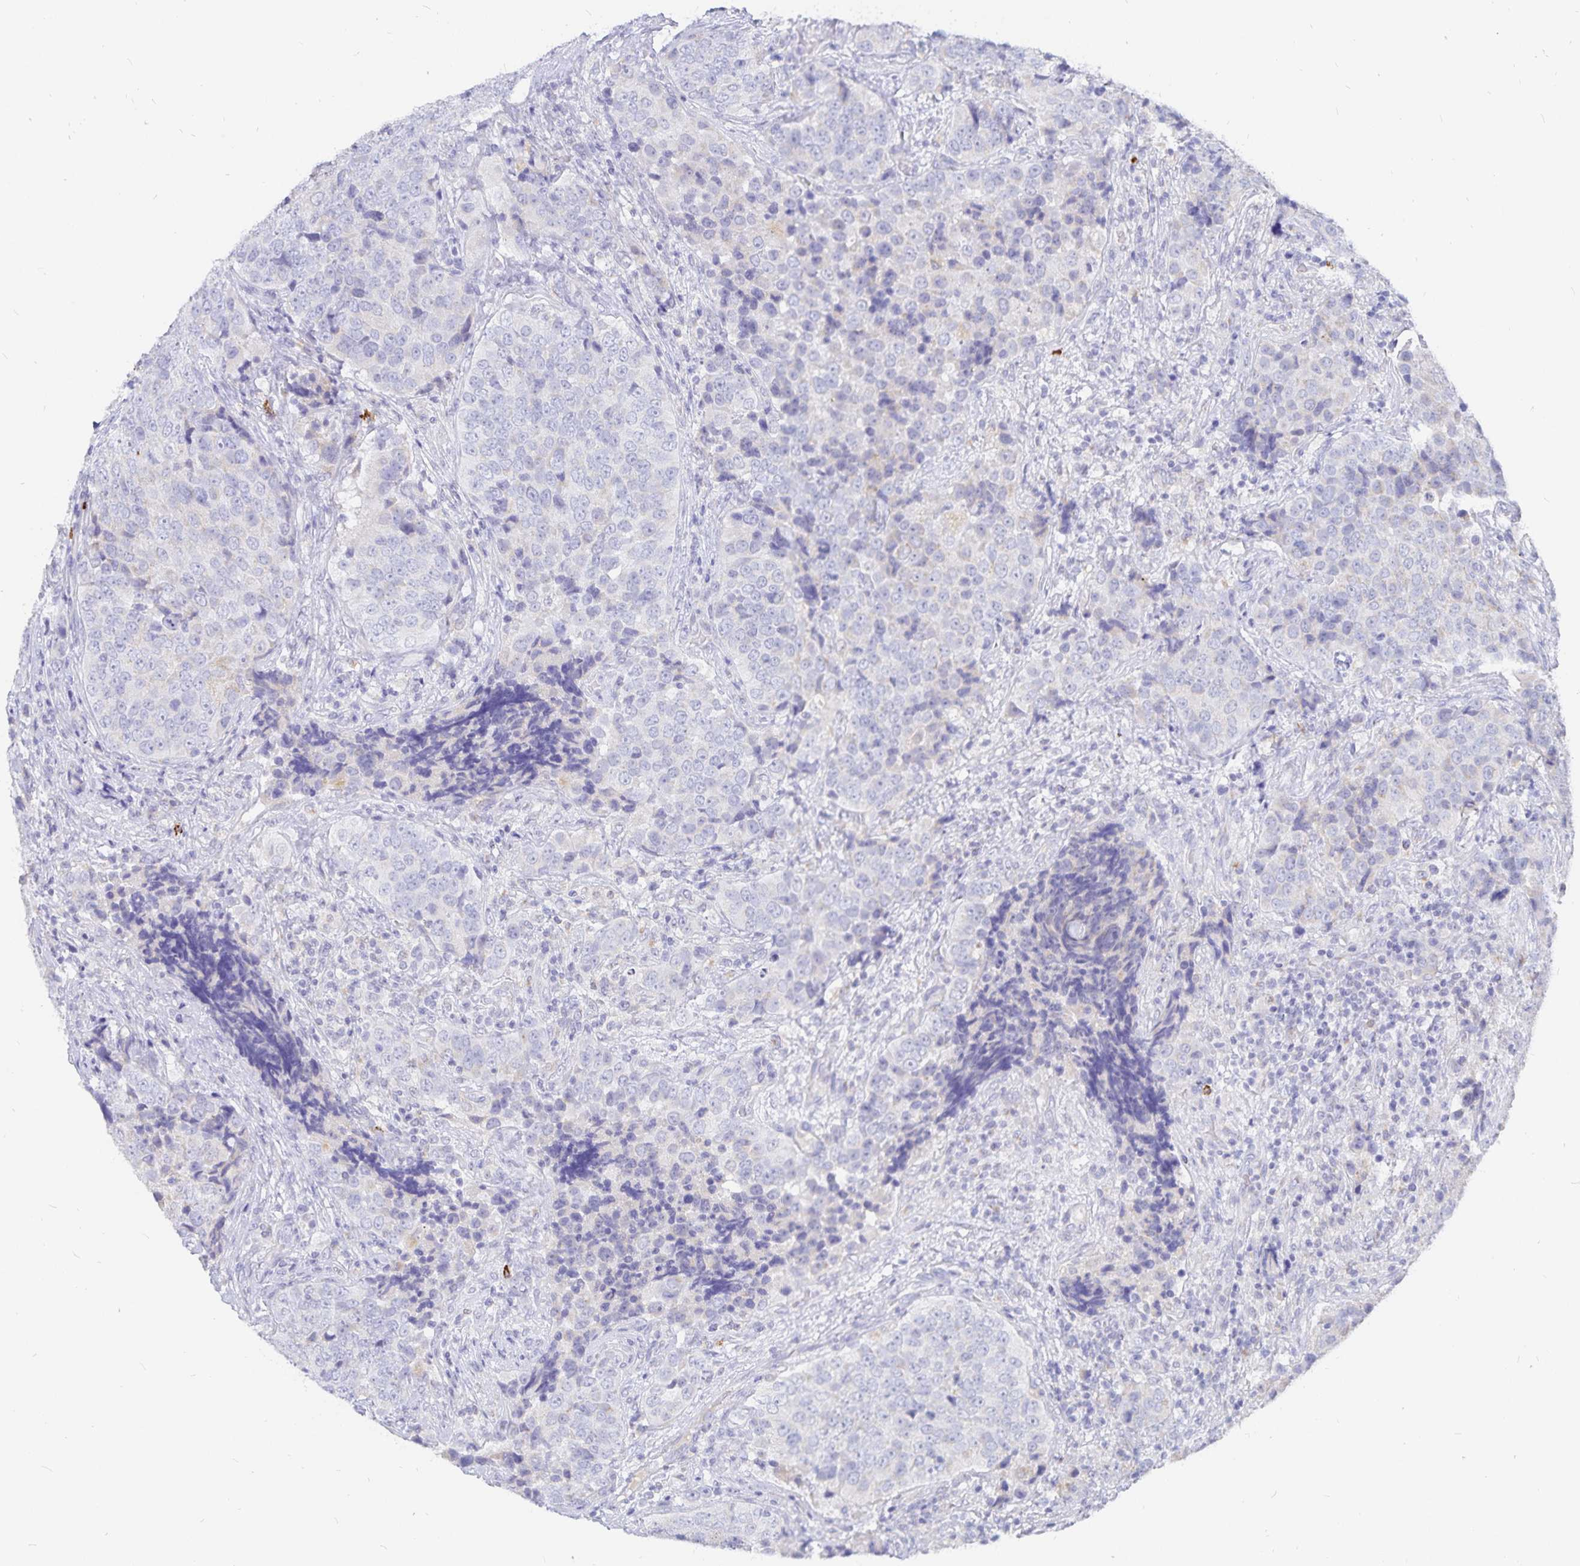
{"staining": {"intensity": "negative", "quantity": "none", "location": "none"}, "tissue": "urothelial cancer", "cell_type": "Tumor cells", "image_type": "cancer", "snomed": [{"axis": "morphology", "description": "Urothelial carcinoma, NOS"}, {"axis": "topography", "description": "Urinary bladder"}], "caption": "Tumor cells are negative for brown protein staining in transitional cell carcinoma.", "gene": "PKHD1", "patient": {"sex": "male", "age": 52}}